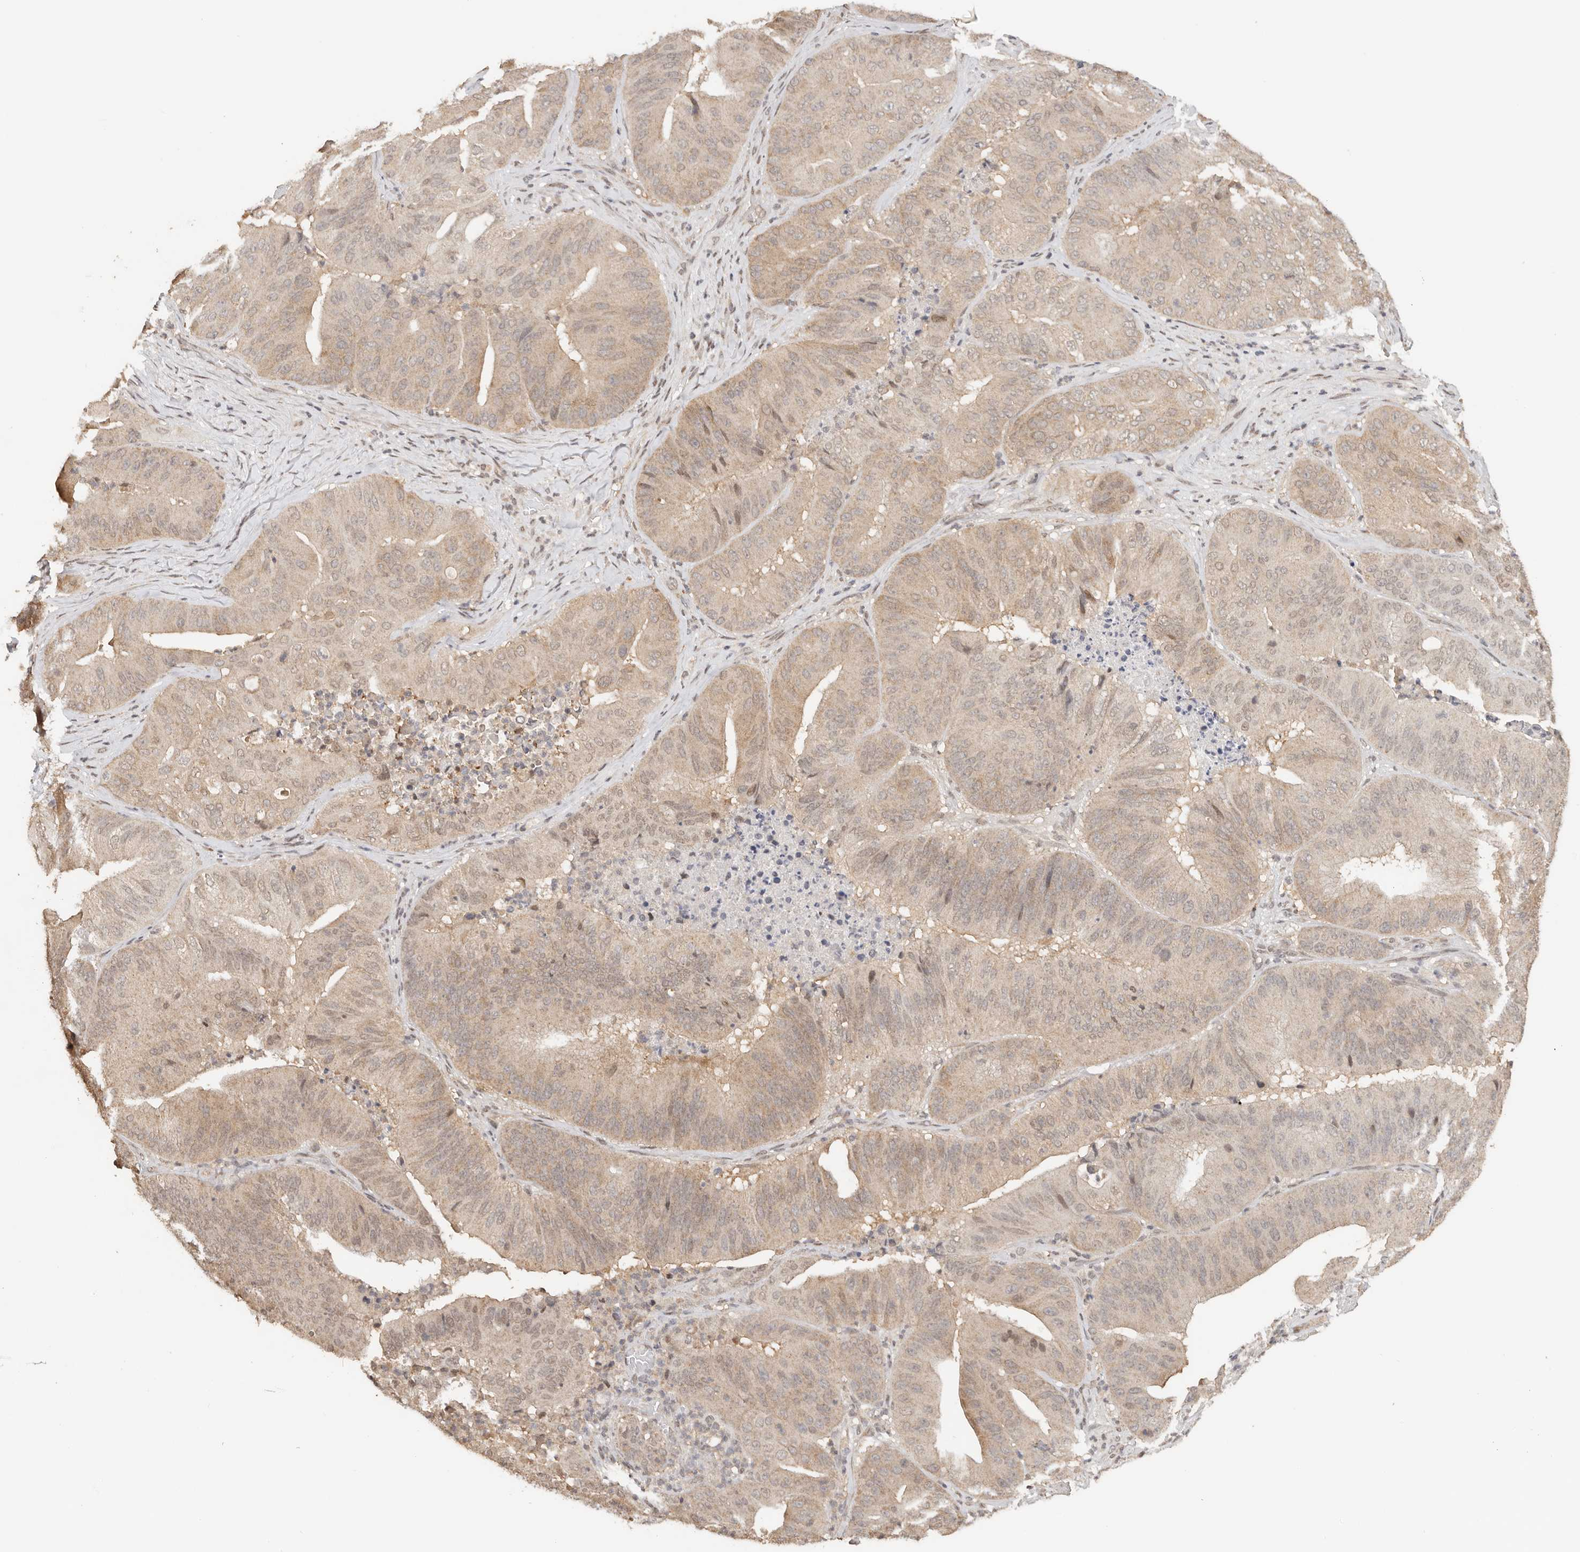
{"staining": {"intensity": "weak", "quantity": ">75%", "location": "cytoplasmic/membranous"}, "tissue": "pancreatic cancer", "cell_type": "Tumor cells", "image_type": "cancer", "snomed": [{"axis": "morphology", "description": "Adenocarcinoma, NOS"}, {"axis": "topography", "description": "Pancreas"}], "caption": "Protein analysis of pancreatic cancer tissue displays weak cytoplasmic/membranous expression in about >75% of tumor cells.", "gene": "SEC14L1", "patient": {"sex": "female", "age": 77}}